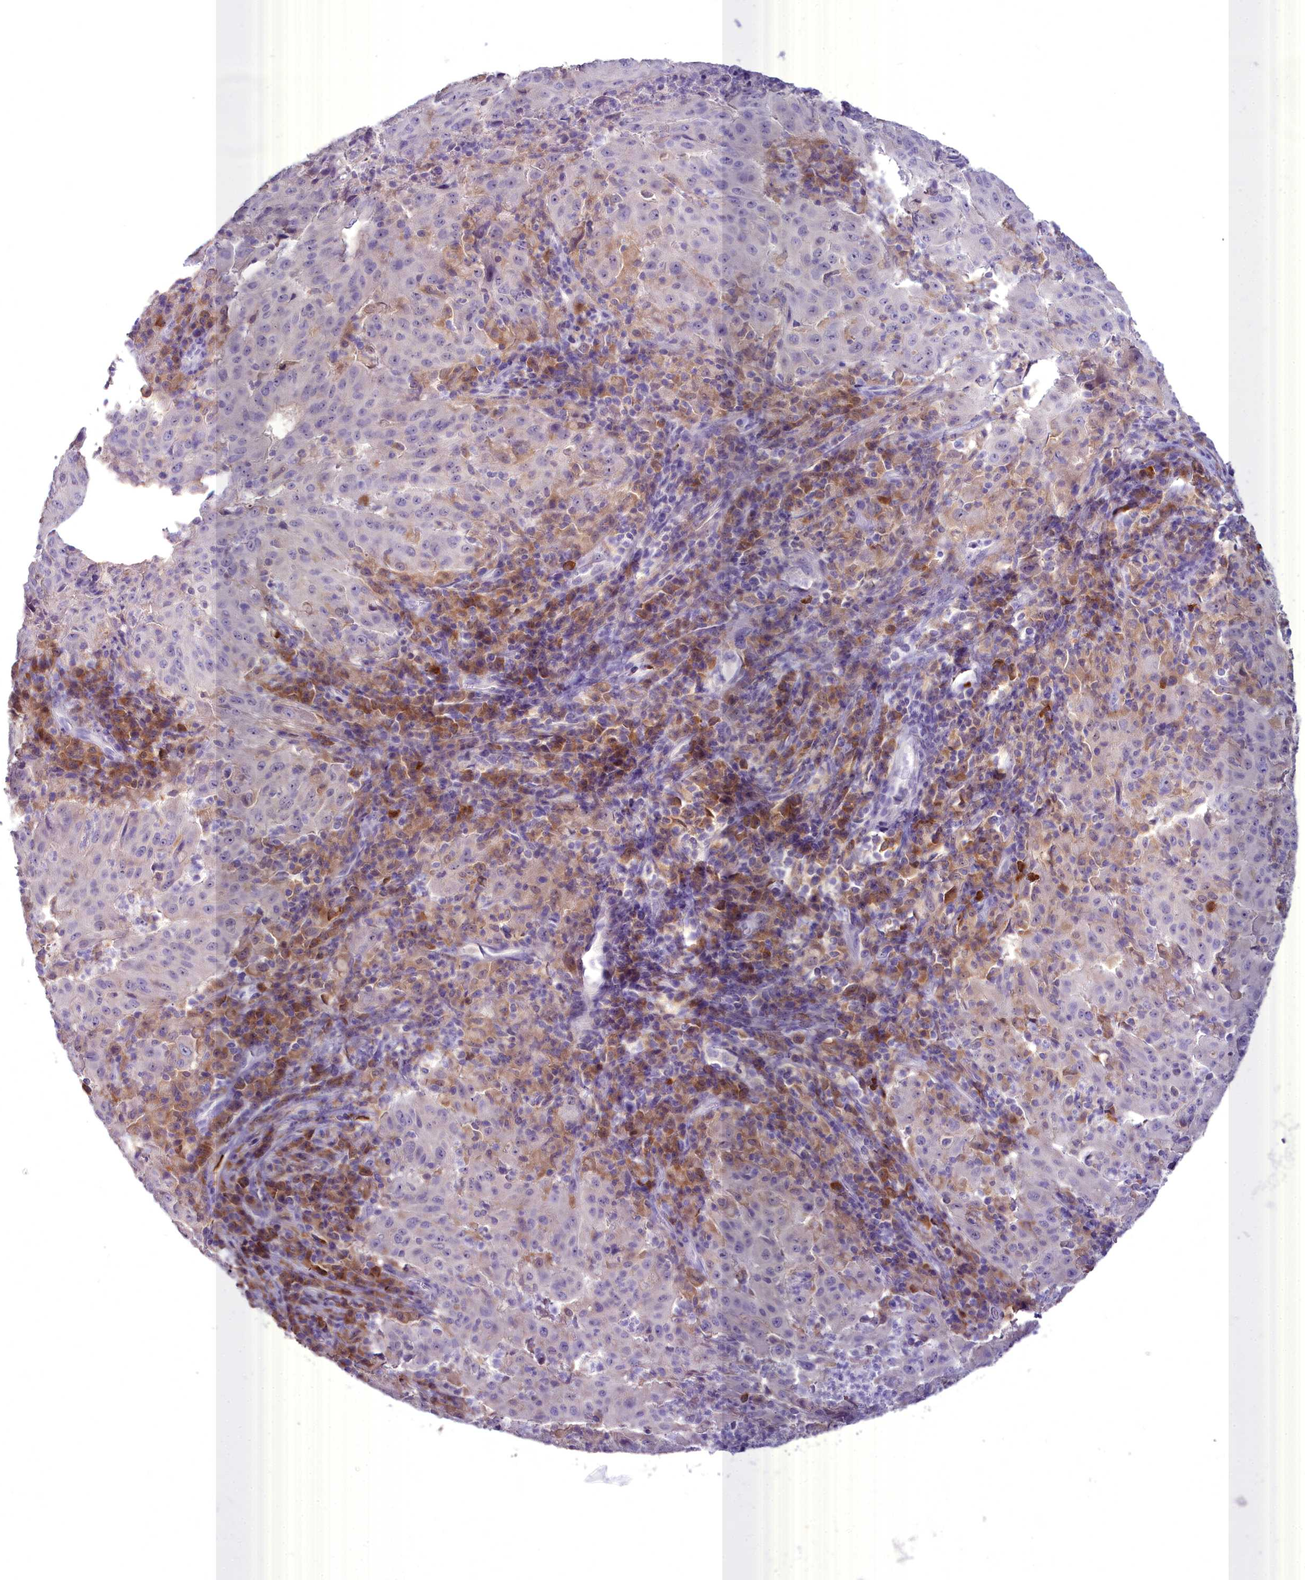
{"staining": {"intensity": "weak", "quantity": "<25%", "location": "cytoplasmic/membranous"}, "tissue": "pancreatic cancer", "cell_type": "Tumor cells", "image_type": "cancer", "snomed": [{"axis": "morphology", "description": "Adenocarcinoma, NOS"}, {"axis": "topography", "description": "Pancreas"}], "caption": "IHC histopathology image of neoplastic tissue: human pancreatic cancer (adenocarcinoma) stained with DAB demonstrates no significant protein staining in tumor cells.", "gene": "BLNK", "patient": {"sex": "male", "age": 63}}